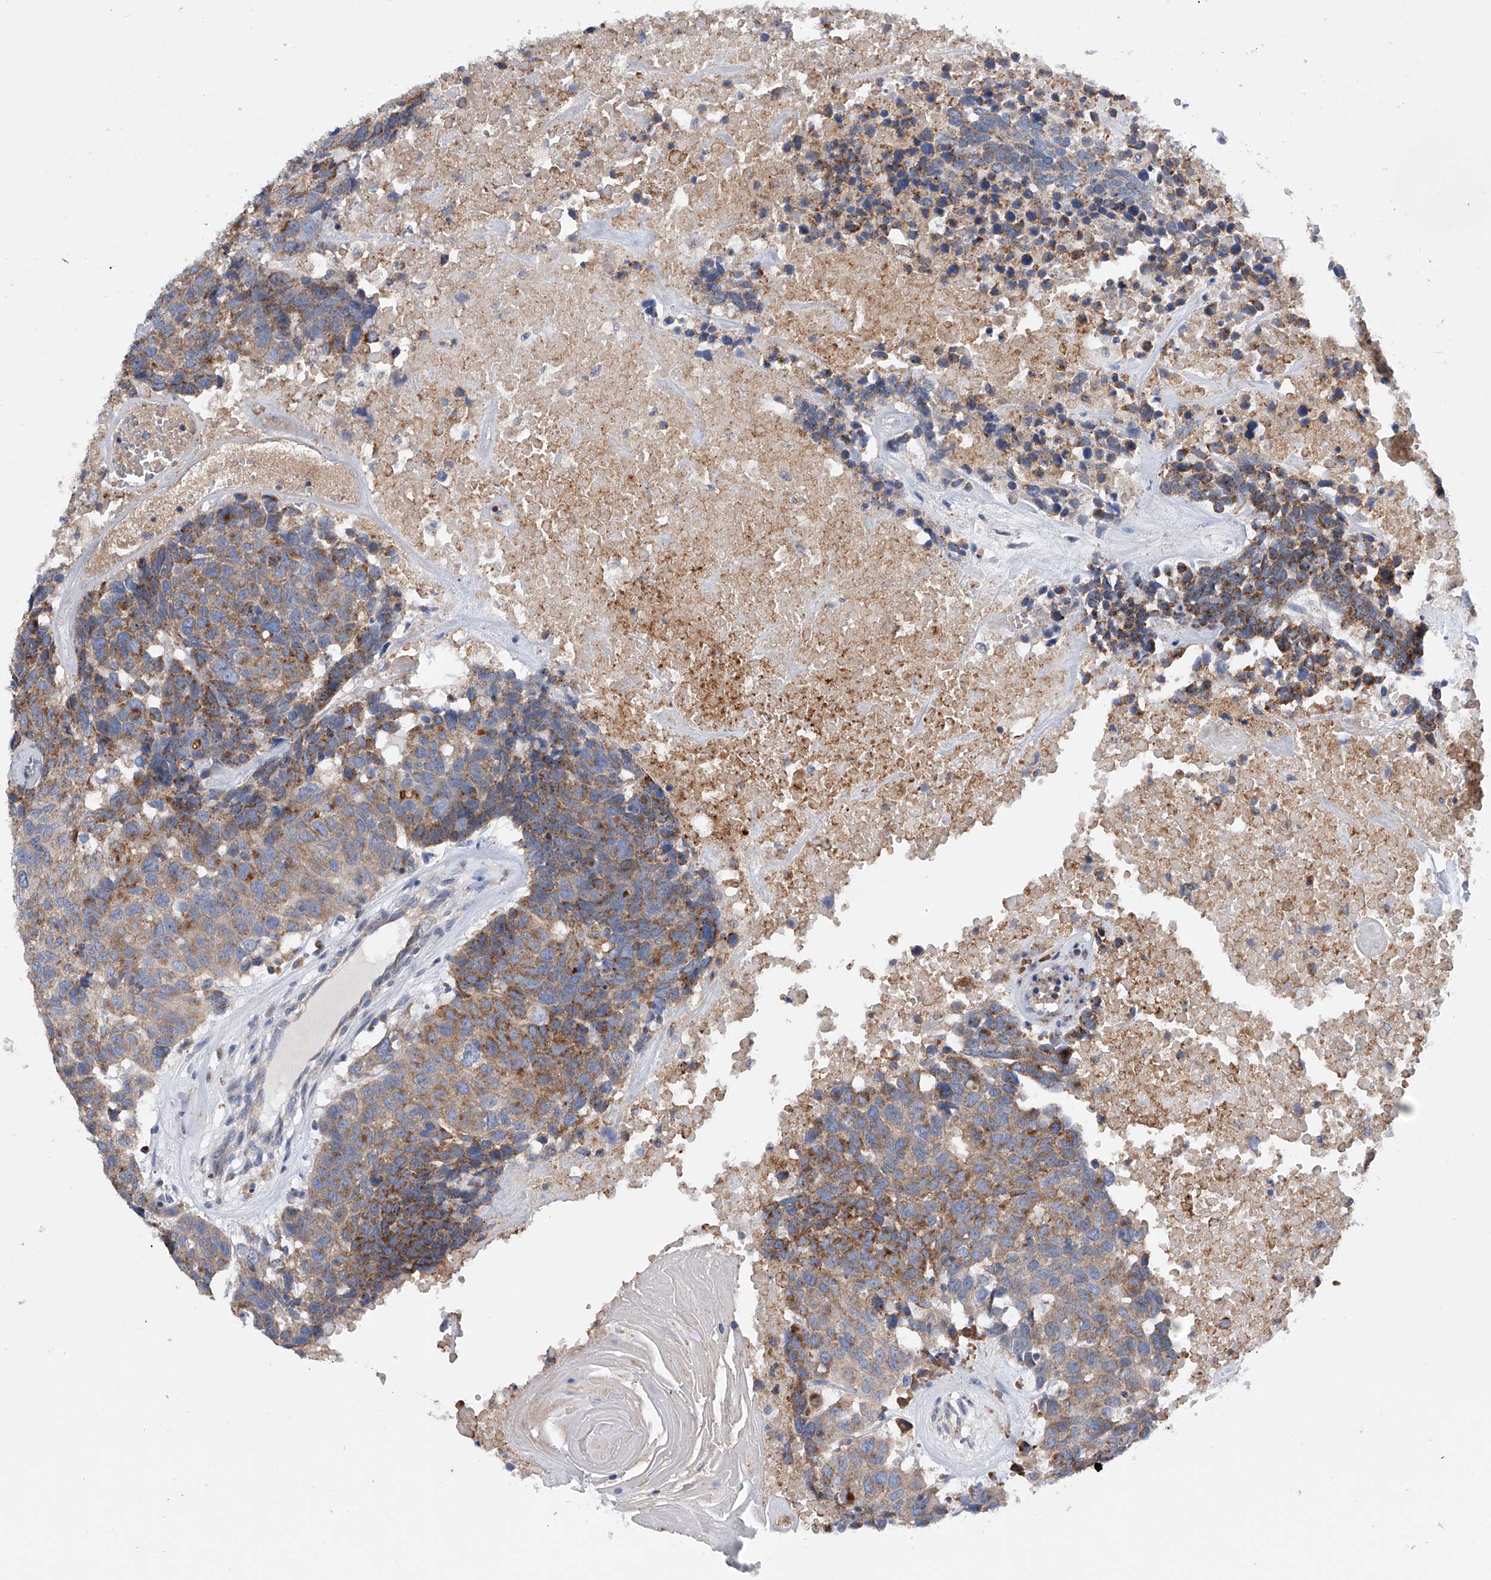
{"staining": {"intensity": "moderate", "quantity": ">75%", "location": "cytoplasmic/membranous"}, "tissue": "head and neck cancer", "cell_type": "Tumor cells", "image_type": "cancer", "snomed": [{"axis": "morphology", "description": "Squamous cell carcinoma, NOS"}, {"axis": "topography", "description": "Head-Neck"}], "caption": "Head and neck cancer stained with immunohistochemistry demonstrates moderate cytoplasmic/membranous positivity in about >75% of tumor cells.", "gene": "MLYCD", "patient": {"sex": "male", "age": 66}}